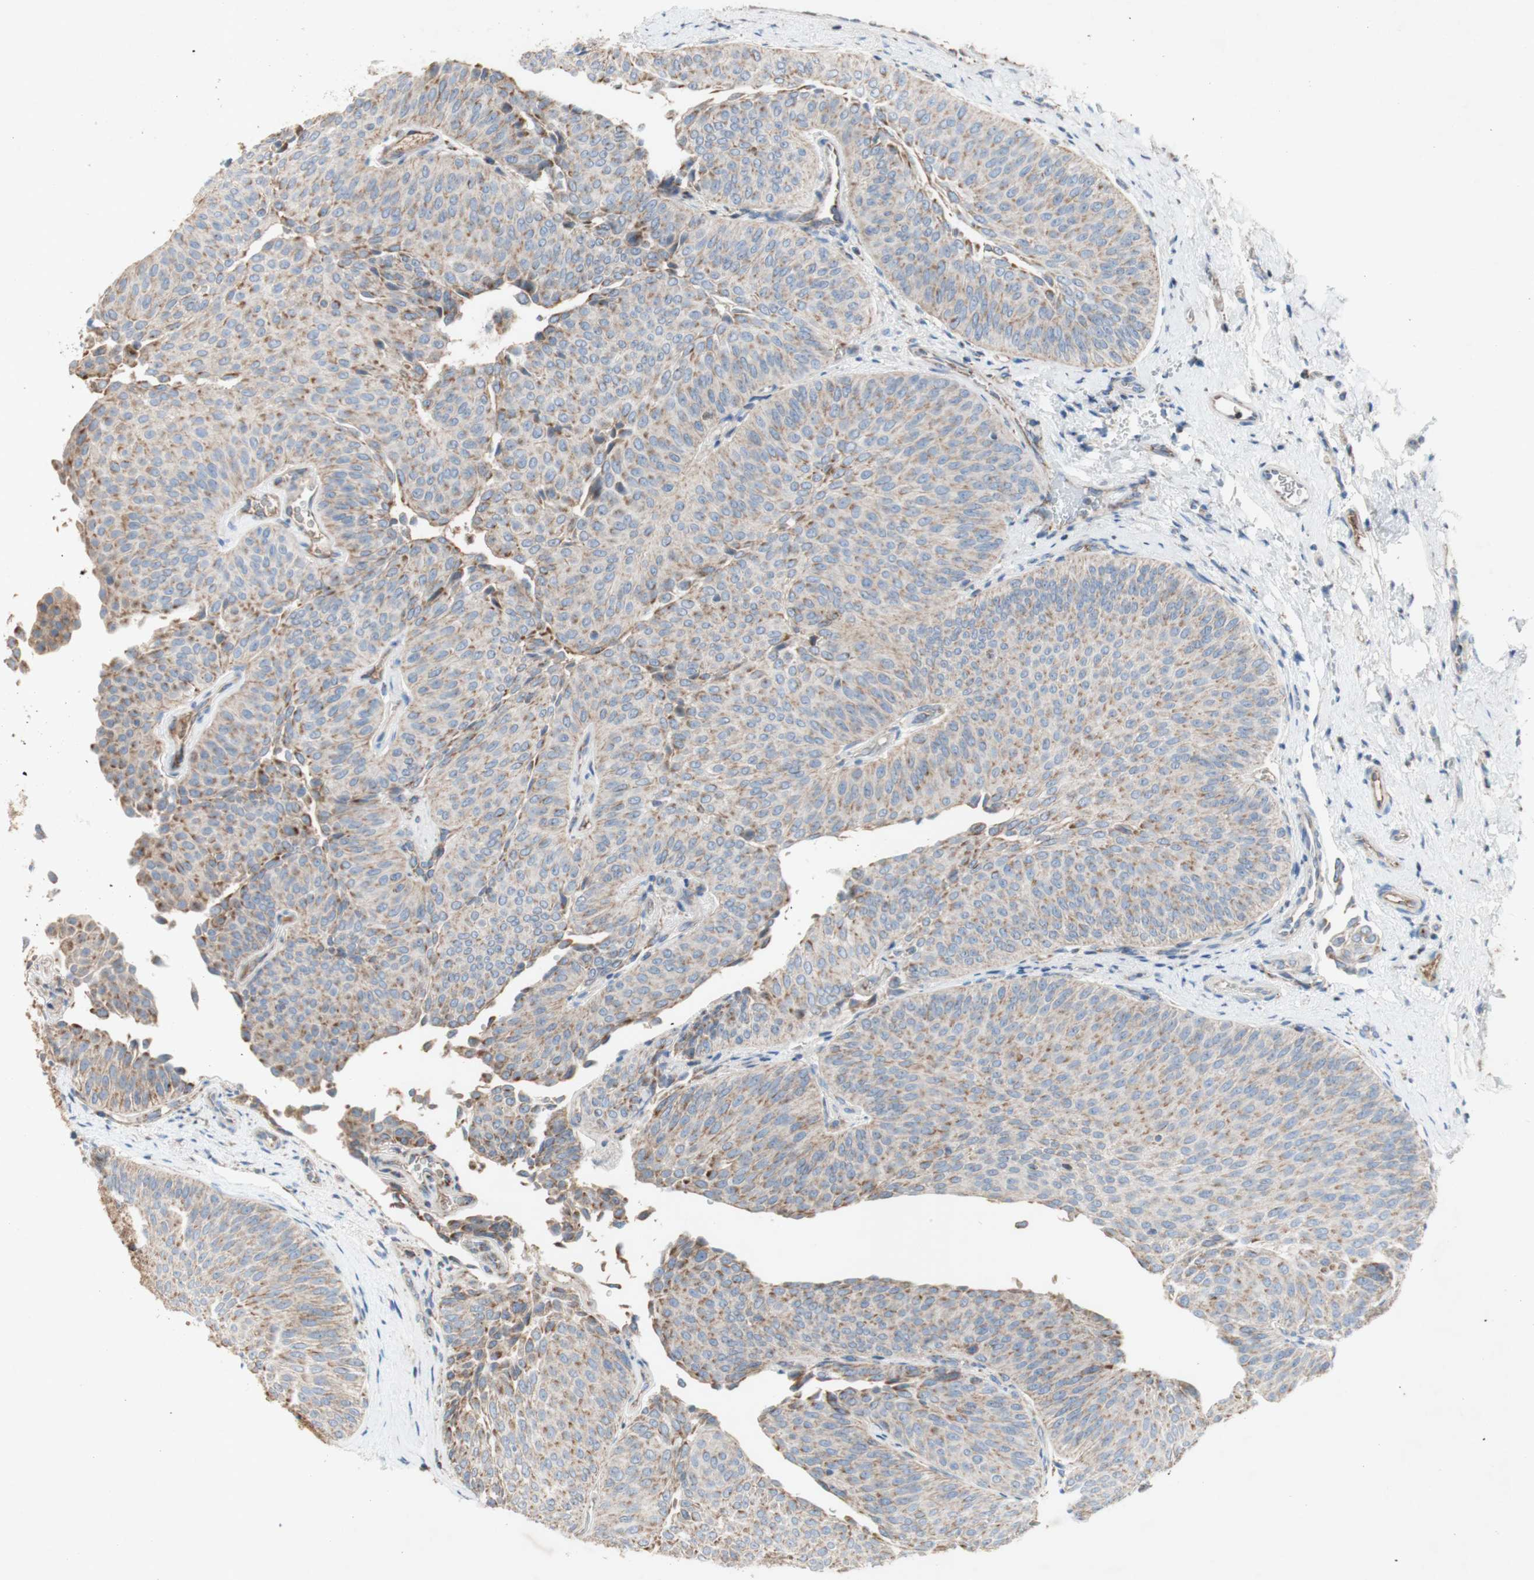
{"staining": {"intensity": "moderate", "quantity": ">75%", "location": "cytoplasmic/membranous"}, "tissue": "urothelial cancer", "cell_type": "Tumor cells", "image_type": "cancer", "snomed": [{"axis": "morphology", "description": "Urothelial carcinoma, Low grade"}, {"axis": "topography", "description": "Urinary bladder"}], "caption": "Tumor cells show moderate cytoplasmic/membranous expression in about >75% of cells in urothelial cancer. (IHC, brightfield microscopy, high magnification).", "gene": "SDHB", "patient": {"sex": "female", "age": 60}}